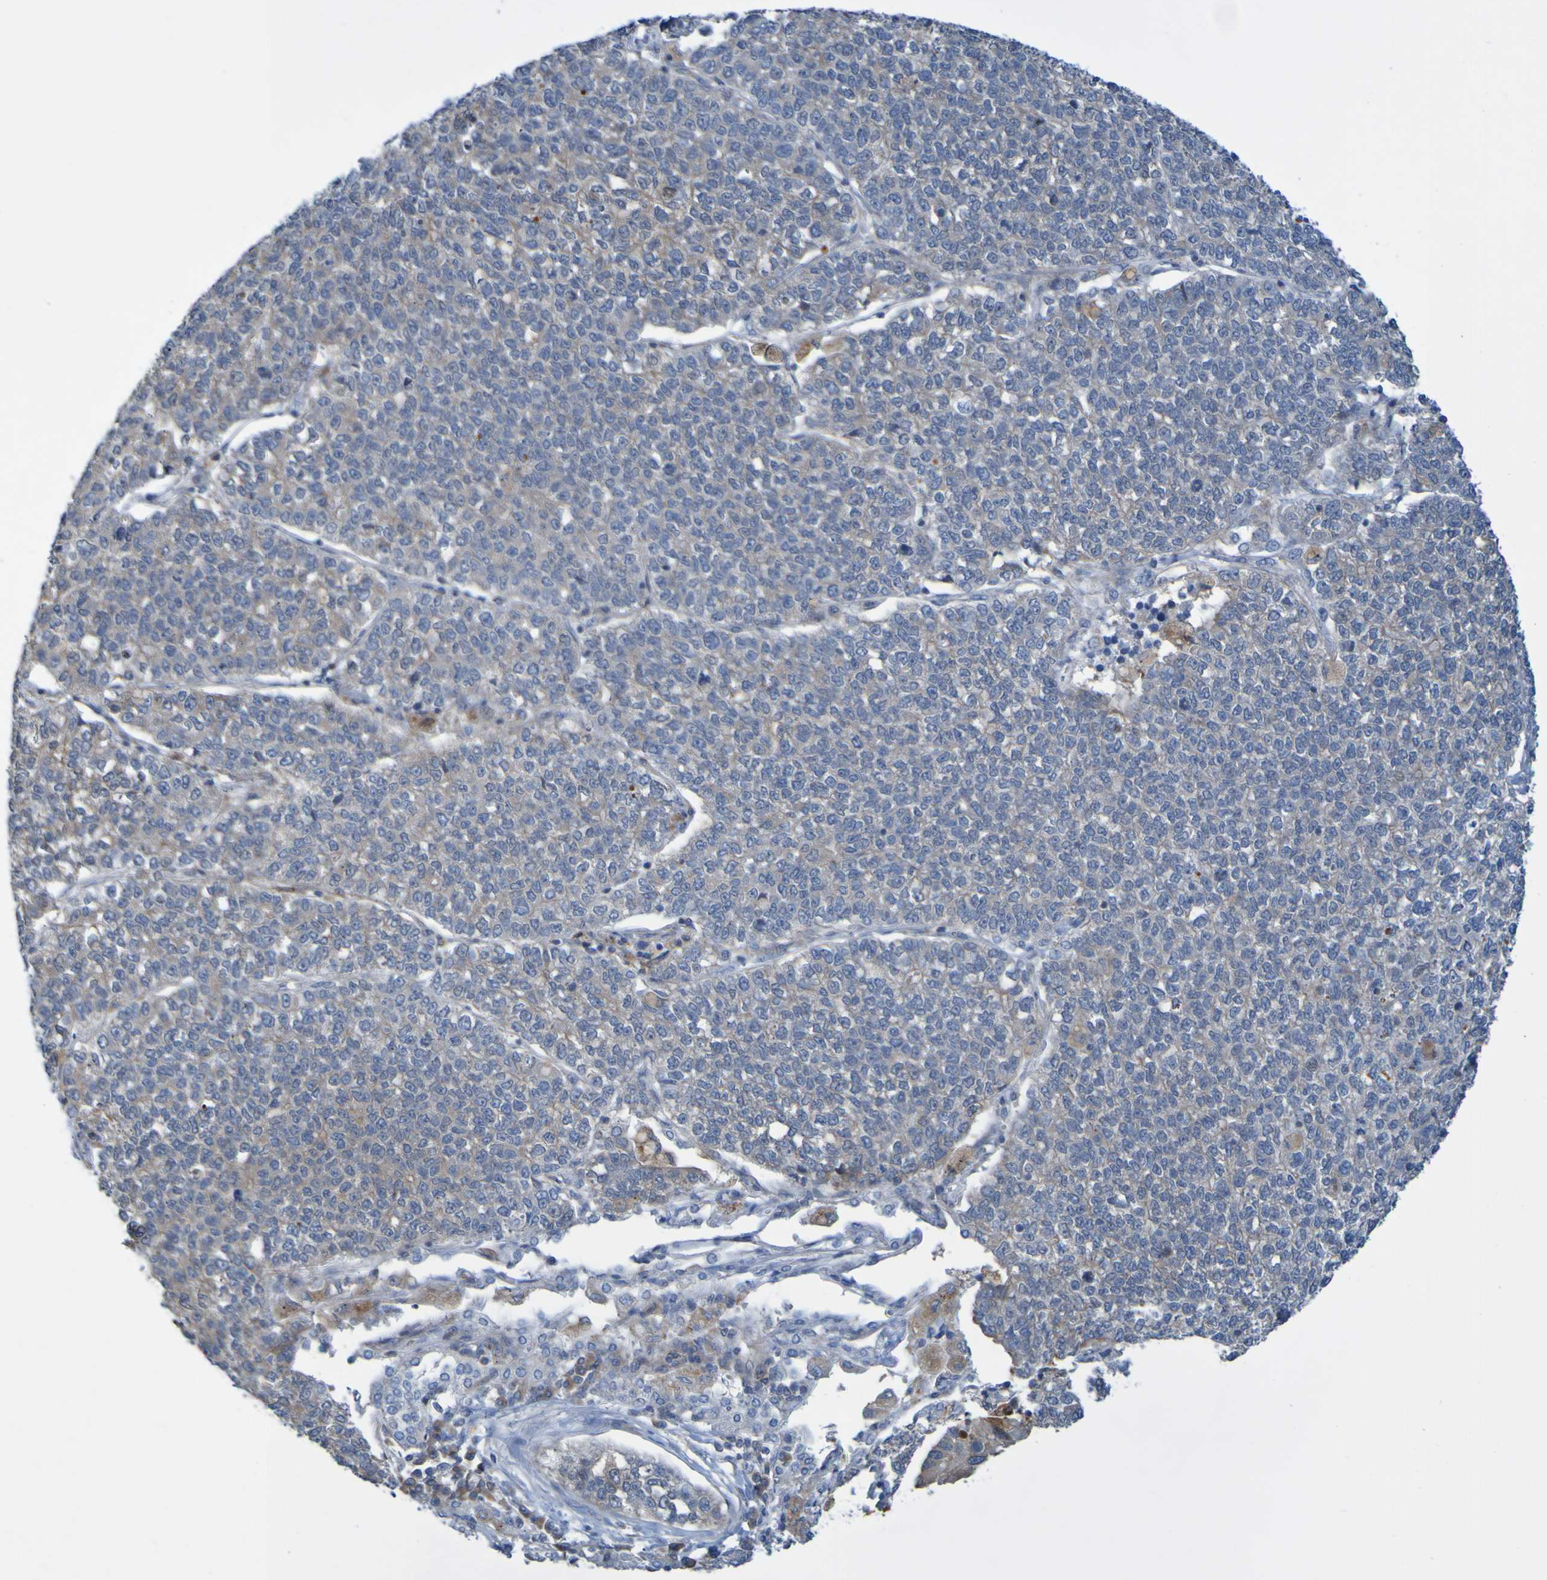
{"staining": {"intensity": "weak", "quantity": "25%-75%", "location": "cytoplasmic/membranous"}, "tissue": "lung cancer", "cell_type": "Tumor cells", "image_type": "cancer", "snomed": [{"axis": "morphology", "description": "Adenocarcinoma, NOS"}, {"axis": "topography", "description": "Lung"}], "caption": "Immunohistochemistry (IHC) (DAB) staining of adenocarcinoma (lung) exhibits weak cytoplasmic/membranous protein staining in approximately 25%-75% of tumor cells.", "gene": "NPRL3", "patient": {"sex": "male", "age": 49}}